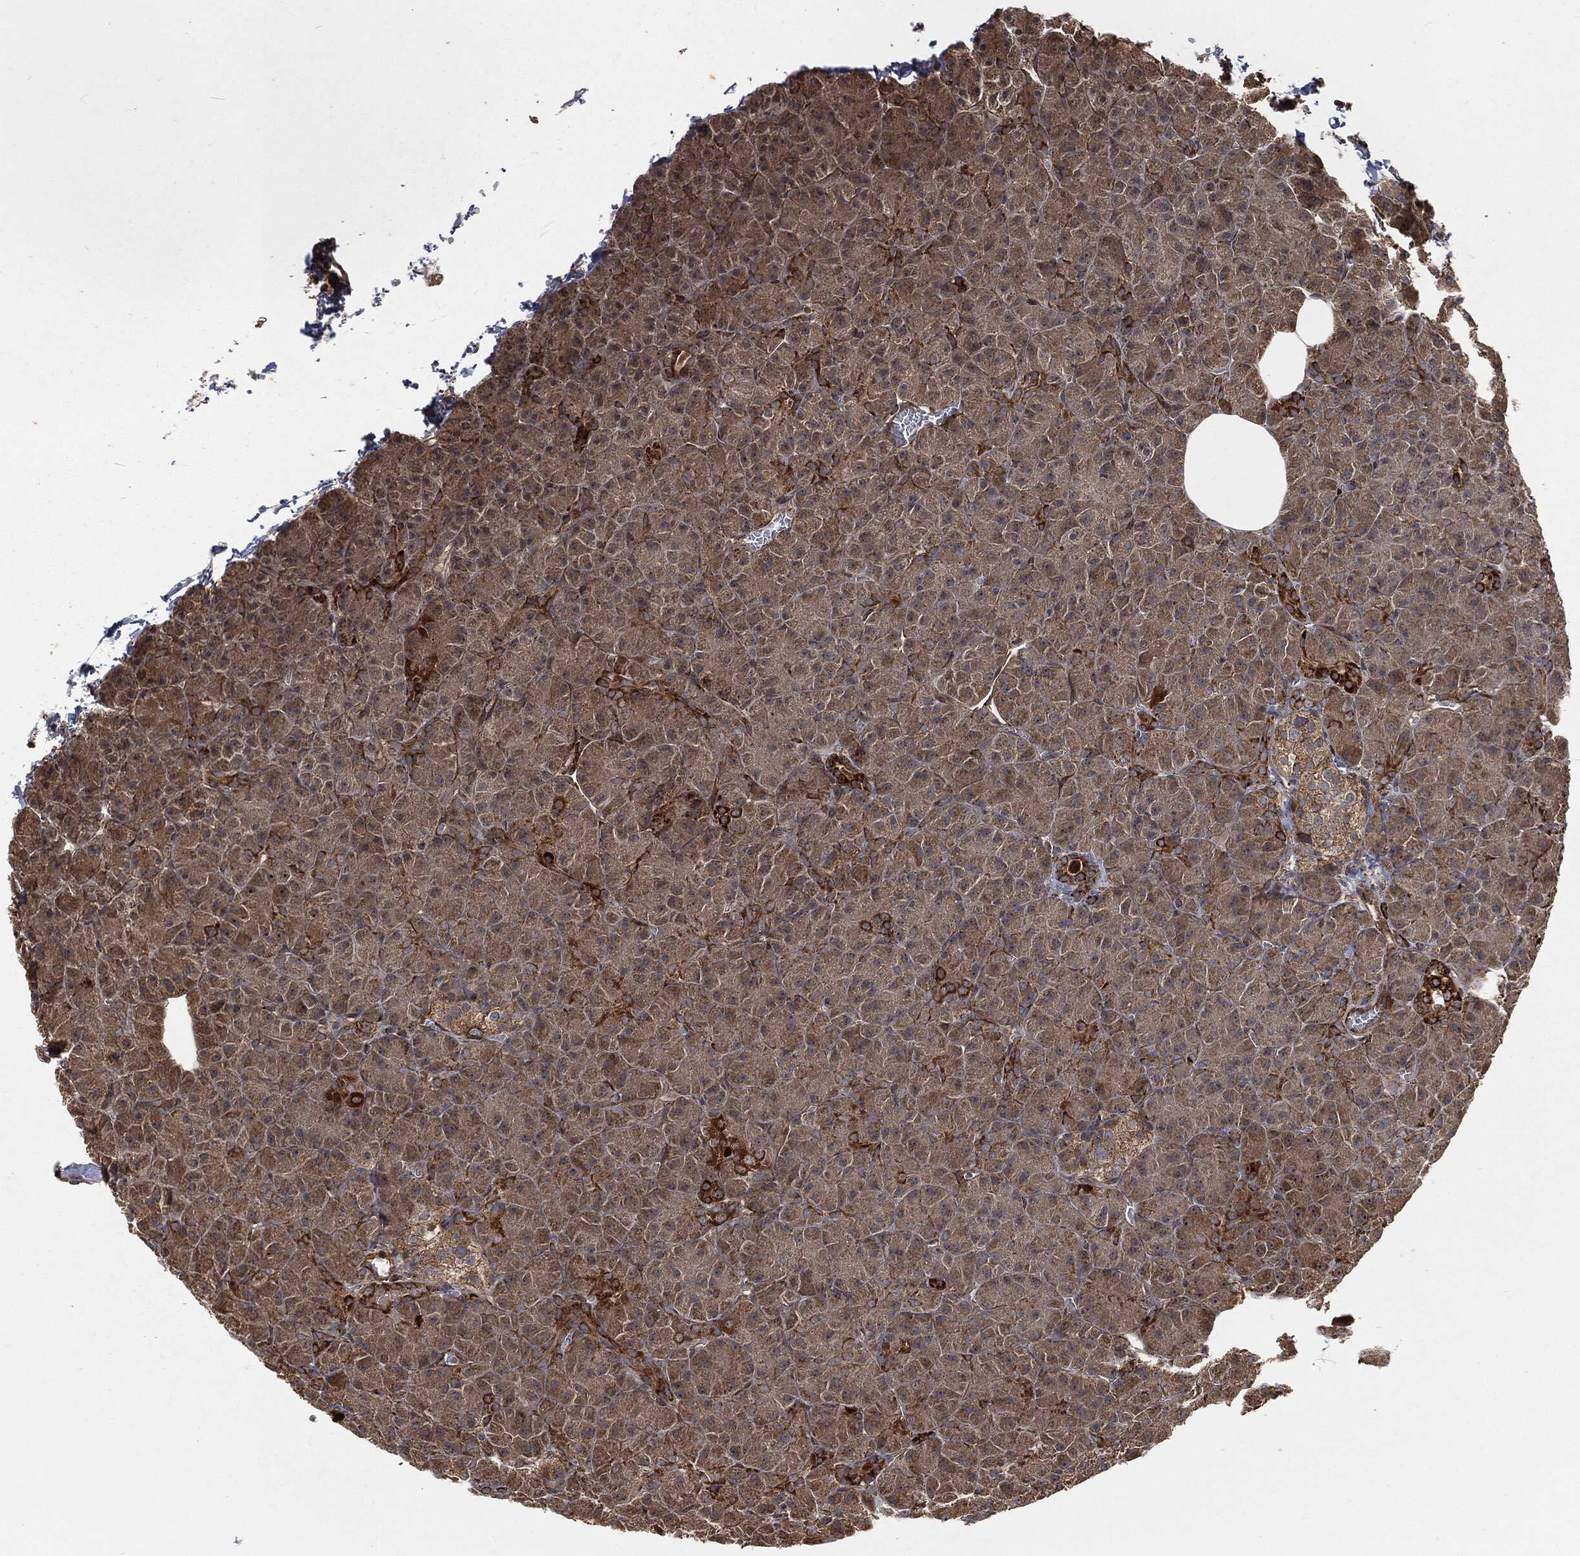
{"staining": {"intensity": "strong", "quantity": ">75%", "location": "cytoplasmic/membranous"}, "tissue": "pancreas", "cell_type": "Exocrine glandular cells", "image_type": "normal", "snomed": [{"axis": "morphology", "description": "Normal tissue, NOS"}, {"axis": "topography", "description": "Pancreas"}], "caption": "Immunohistochemical staining of benign pancreas demonstrates >75% levels of strong cytoplasmic/membranous protein positivity in approximately >75% of exocrine glandular cells. Immunohistochemistry stains the protein in brown and the nuclei are stained blue.", "gene": "RFTN1", "patient": {"sex": "male", "age": 61}}